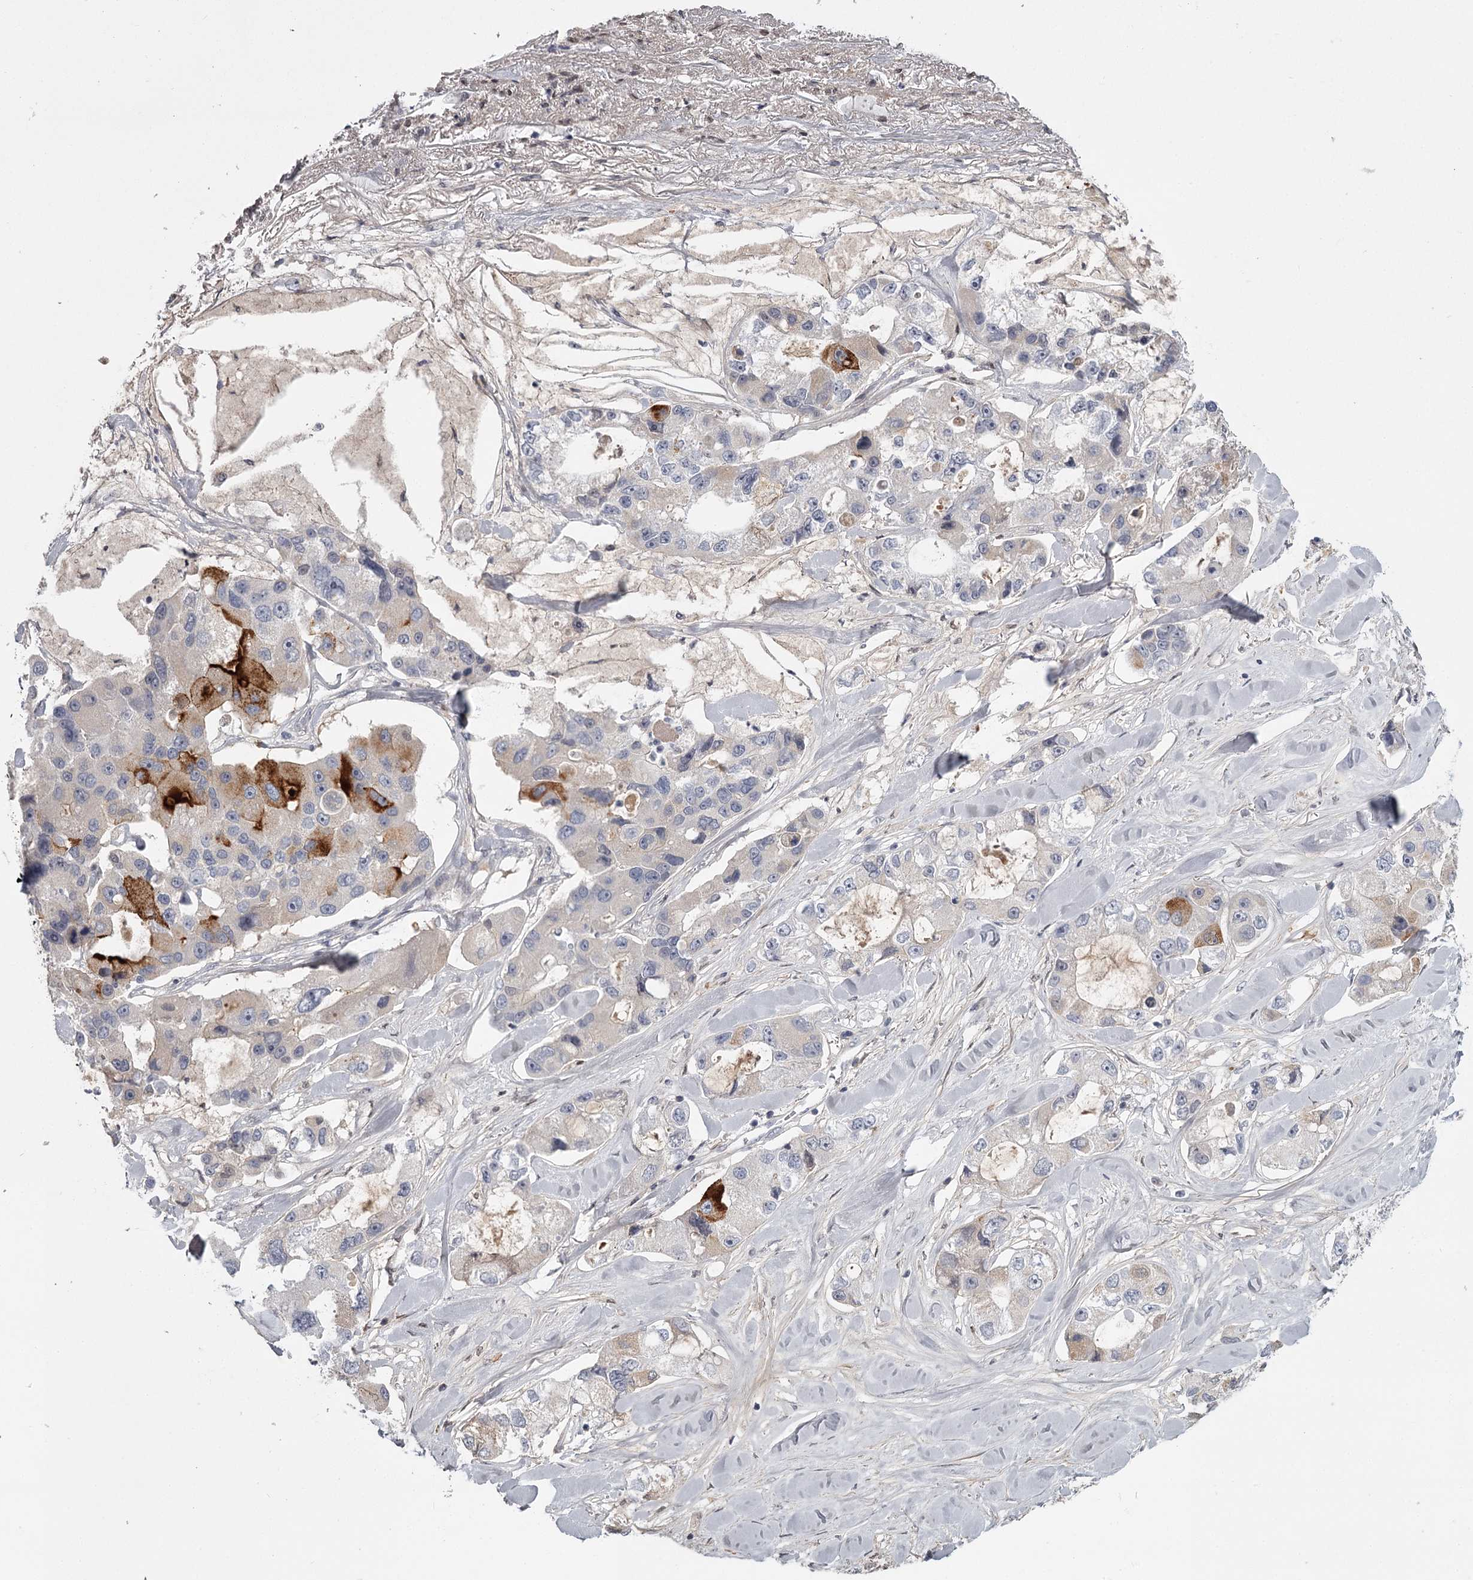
{"staining": {"intensity": "moderate", "quantity": "<25%", "location": "cytoplasmic/membranous"}, "tissue": "lung cancer", "cell_type": "Tumor cells", "image_type": "cancer", "snomed": [{"axis": "morphology", "description": "Adenocarcinoma, NOS"}, {"axis": "topography", "description": "Lung"}], "caption": "Lung adenocarcinoma was stained to show a protein in brown. There is low levels of moderate cytoplasmic/membranous expression in about <25% of tumor cells.", "gene": "DHRS9", "patient": {"sex": "female", "age": 54}}